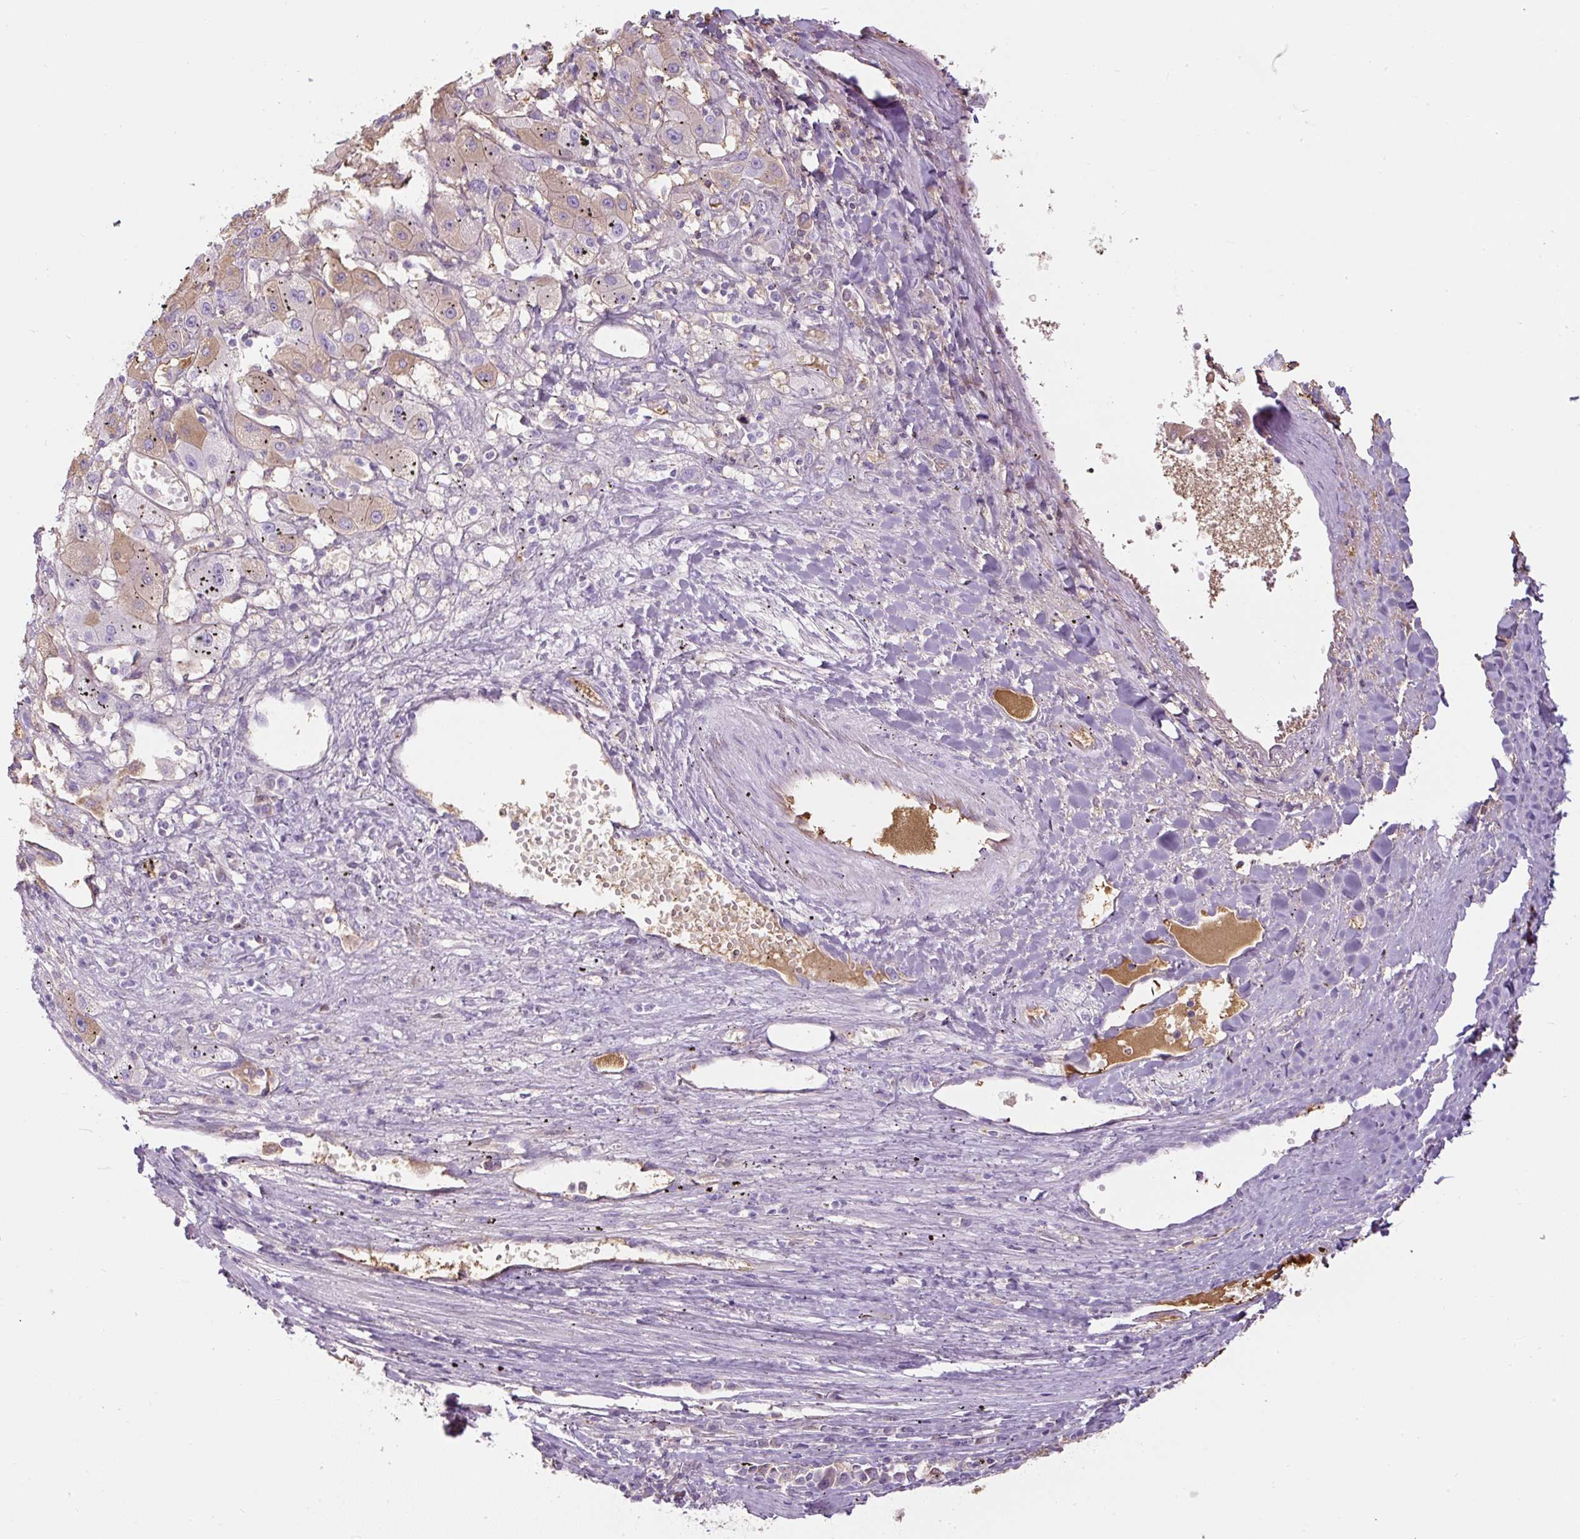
{"staining": {"intensity": "negative", "quantity": "none", "location": "none"}, "tissue": "liver cancer", "cell_type": "Tumor cells", "image_type": "cancer", "snomed": [{"axis": "morphology", "description": "Carcinoma, Hepatocellular, NOS"}, {"axis": "topography", "description": "Liver"}], "caption": "A high-resolution histopathology image shows immunohistochemistry staining of liver cancer, which displays no significant positivity in tumor cells.", "gene": "APOA1", "patient": {"sex": "male", "age": 72}}